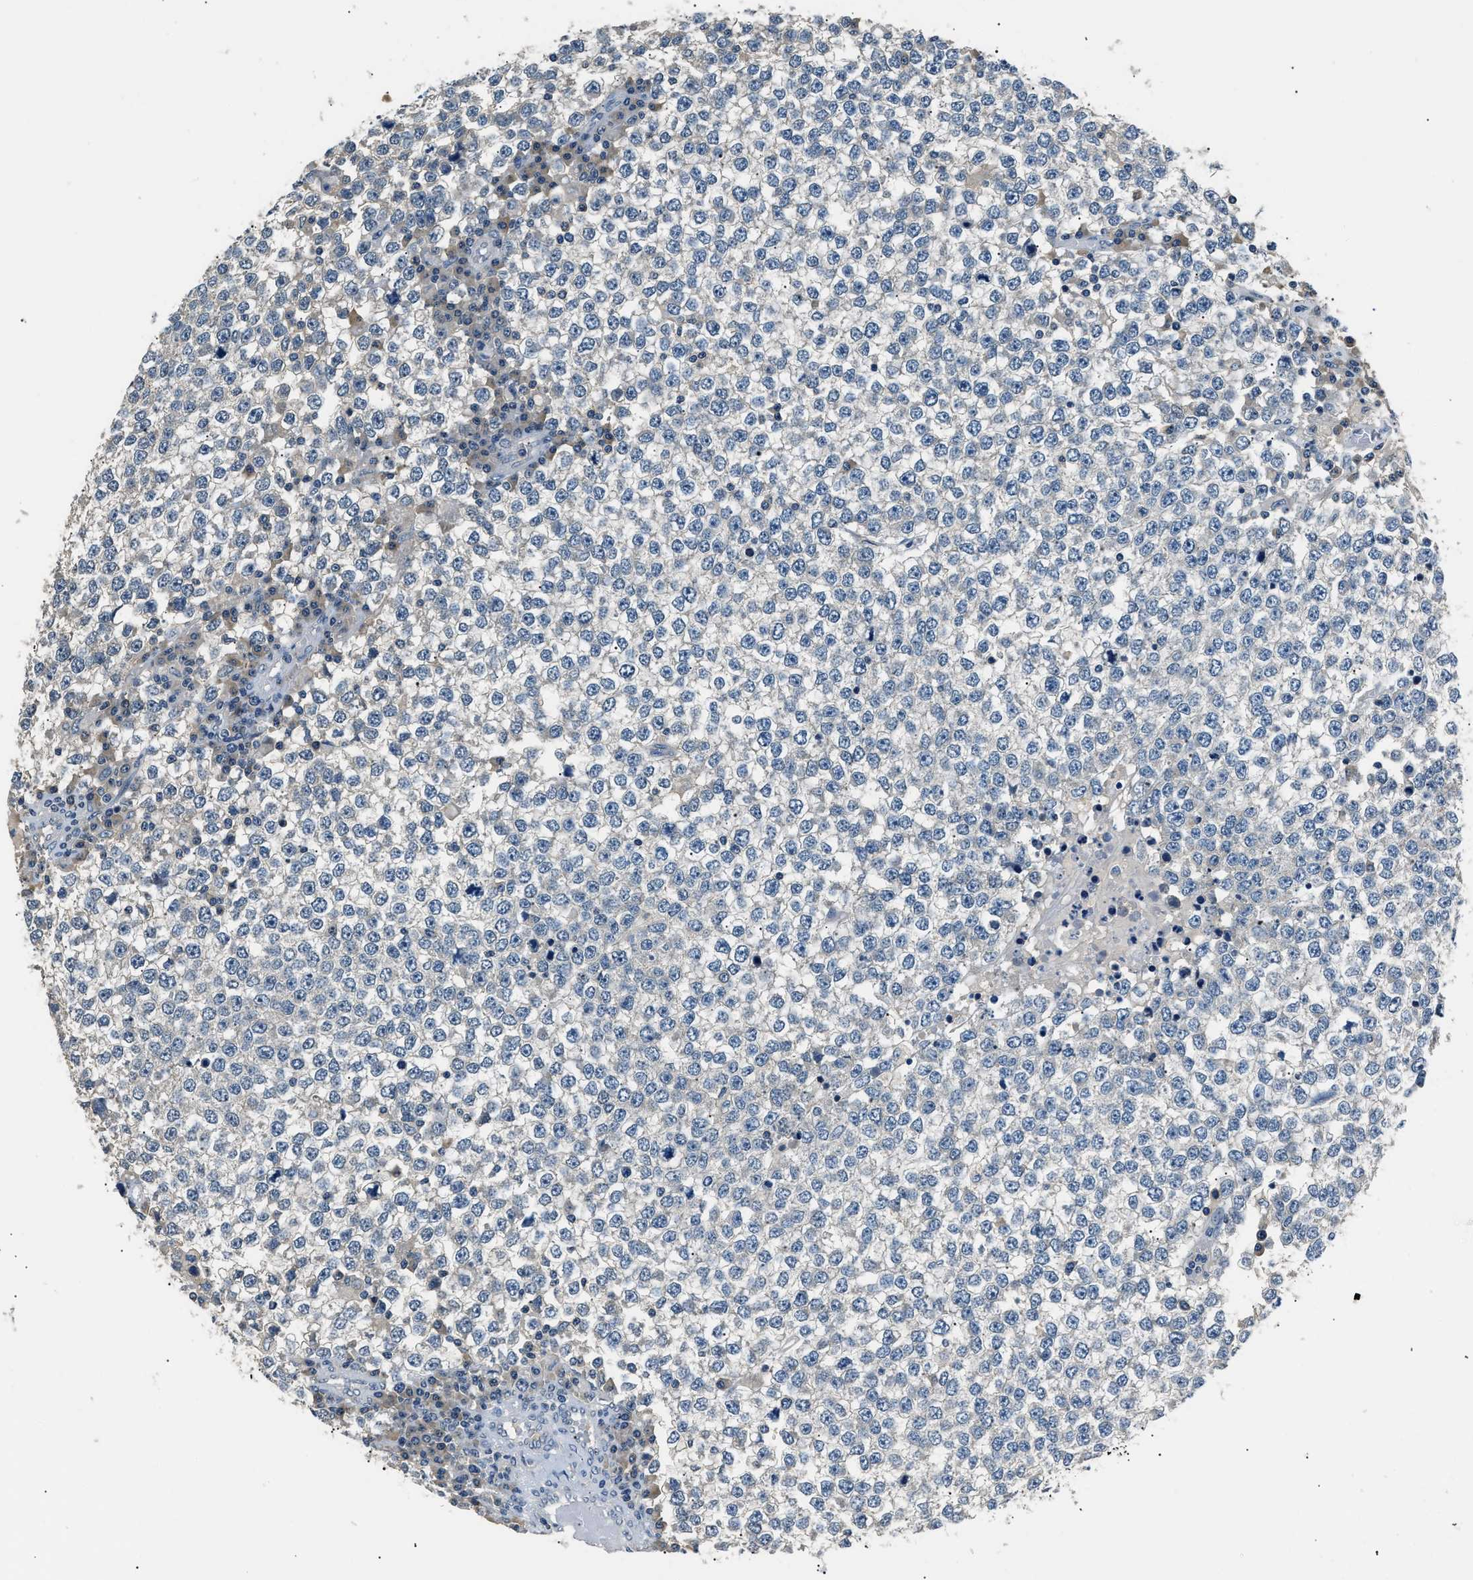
{"staining": {"intensity": "negative", "quantity": "none", "location": "none"}, "tissue": "testis cancer", "cell_type": "Tumor cells", "image_type": "cancer", "snomed": [{"axis": "morphology", "description": "Seminoma, NOS"}, {"axis": "topography", "description": "Testis"}], "caption": "Immunohistochemistry (IHC) photomicrograph of neoplastic tissue: seminoma (testis) stained with DAB exhibits no significant protein staining in tumor cells. The staining is performed using DAB (3,3'-diaminobenzidine) brown chromogen with nuclei counter-stained in using hematoxylin.", "gene": "INHA", "patient": {"sex": "male", "age": 65}}